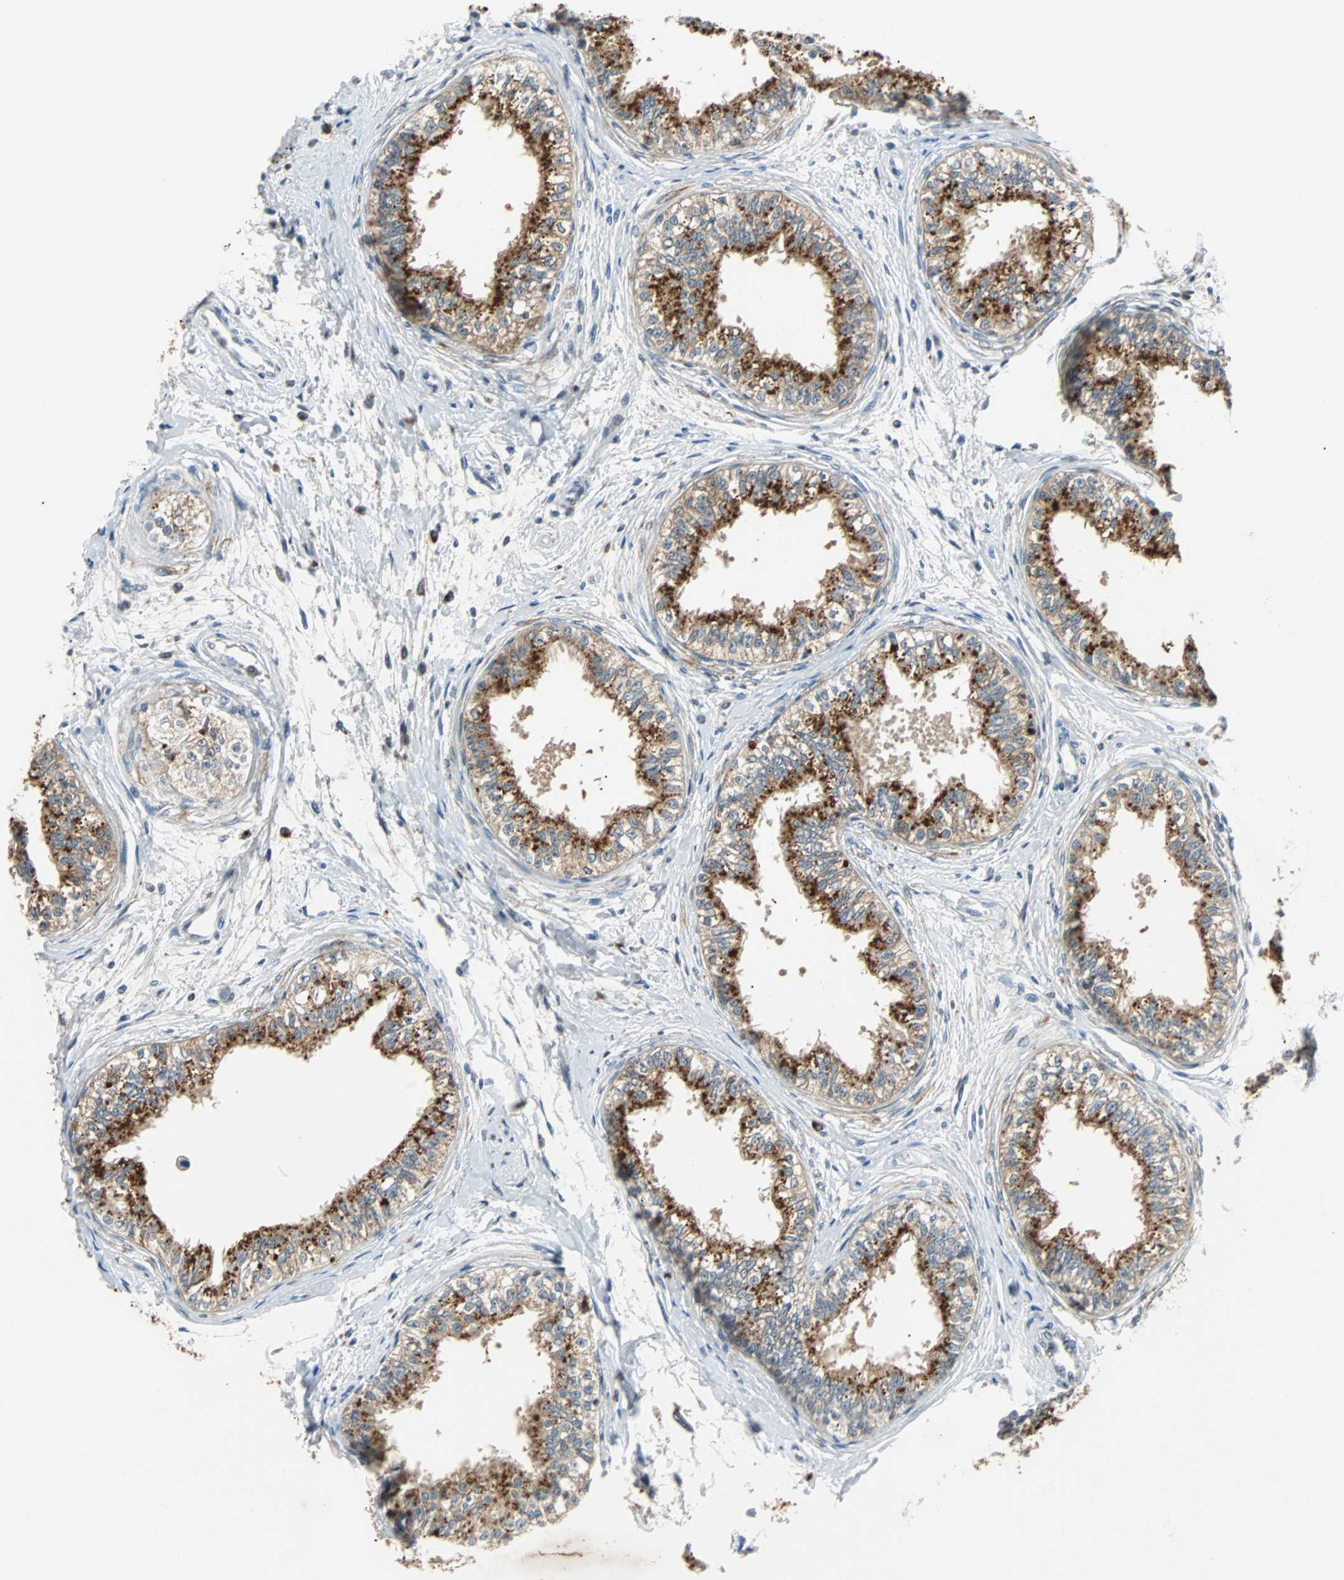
{"staining": {"intensity": "strong", "quantity": ">75%", "location": "cytoplasmic/membranous"}, "tissue": "epididymis", "cell_type": "Glandular cells", "image_type": "normal", "snomed": [{"axis": "morphology", "description": "Normal tissue, NOS"}, {"axis": "morphology", "description": "Adenocarcinoma, metastatic, NOS"}, {"axis": "topography", "description": "Testis"}, {"axis": "topography", "description": "Epididymis"}], "caption": "Immunohistochemical staining of benign epididymis displays >75% levels of strong cytoplasmic/membranous protein expression in approximately >75% of glandular cells. The staining is performed using DAB (3,3'-diaminobenzidine) brown chromogen to label protein expression. The nuclei are counter-stained blue using hematoxylin.", "gene": "HLX", "patient": {"sex": "male", "age": 26}}